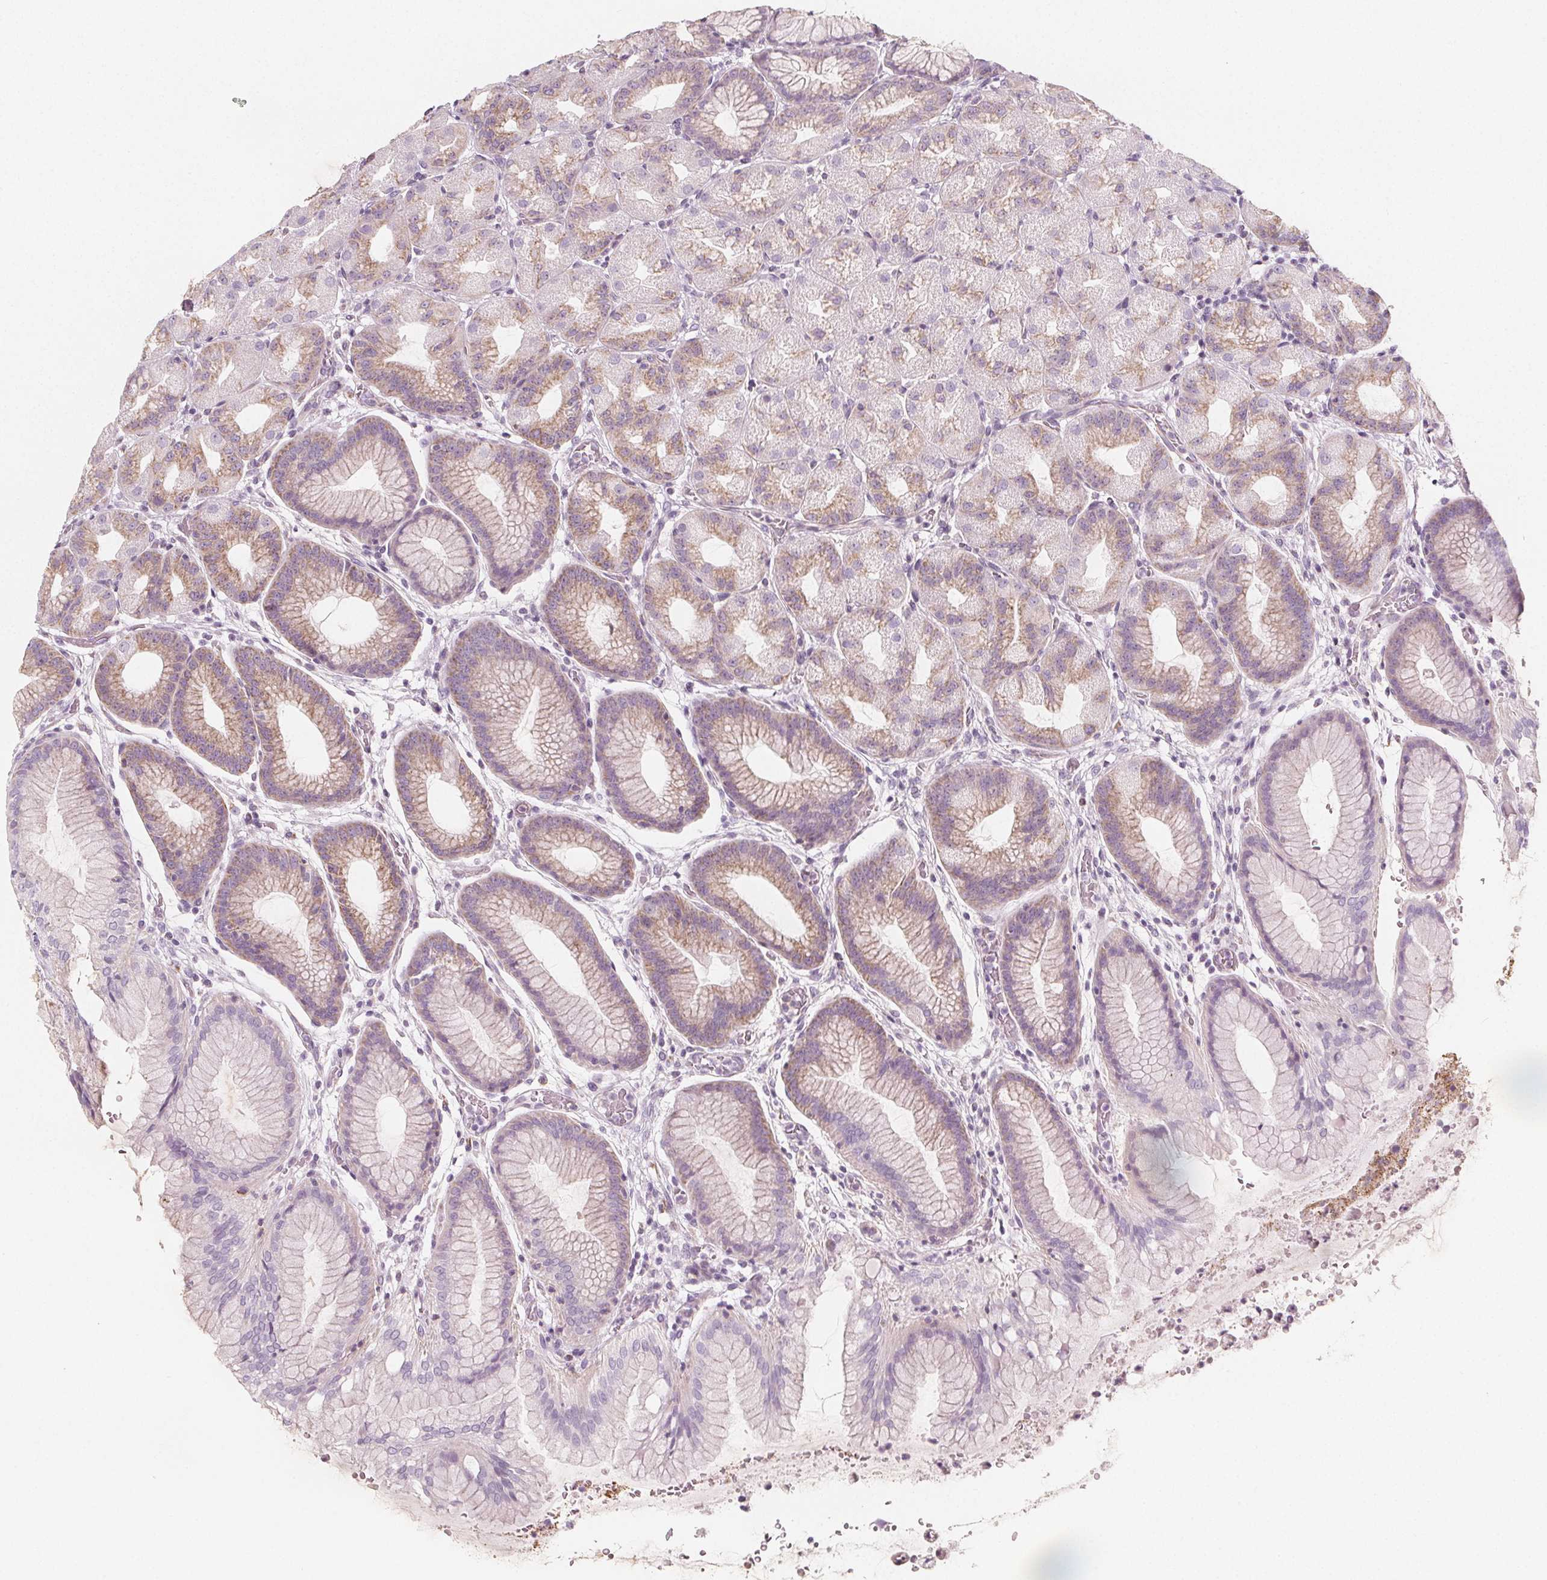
{"staining": {"intensity": "weak", "quantity": "25%-75%", "location": "cytoplasmic/membranous"}, "tissue": "stomach", "cell_type": "Glandular cells", "image_type": "normal", "snomed": [{"axis": "morphology", "description": "Normal tissue, NOS"}, {"axis": "topography", "description": "Stomach, upper"}, {"axis": "topography", "description": "Stomach"}], "caption": "Immunohistochemical staining of unremarkable human stomach displays 25%-75% levels of weak cytoplasmic/membranous protein expression in approximately 25%-75% of glandular cells. (DAB (3,3'-diaminobenzidine) = brown stain, brightfield microscopy at high magnification).", "gene": "IL17C", "patient": {"sex": "male", "age": 48}}